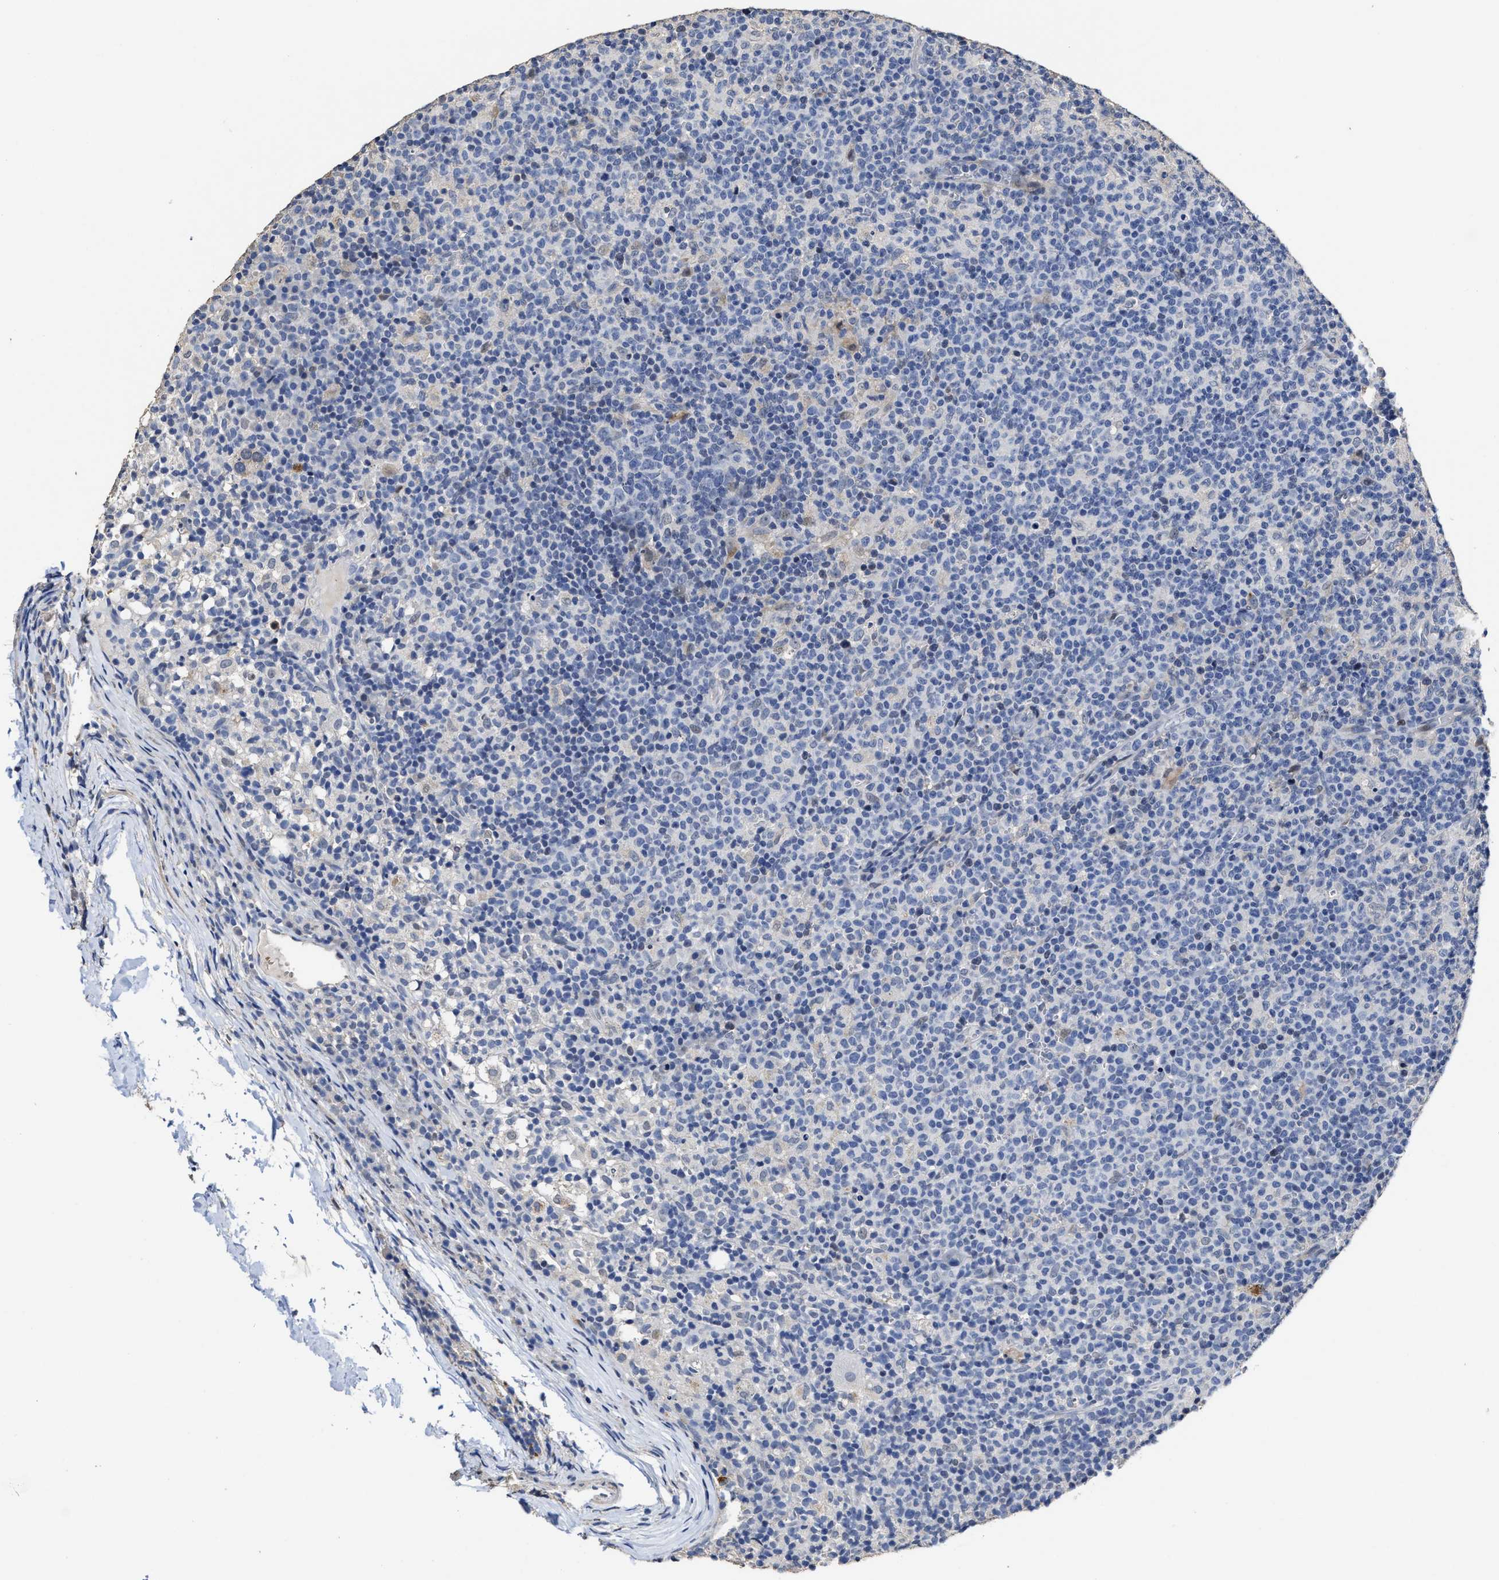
{"staining": {"intensity": "negative", "quantity": "none", "location": "none"}, "tissue": "lymph node", "cell_type": "Germinal center cells", "image_type": "normal", "snomed": [{"axis": "morphology", "description": "Normal tissue, NOS"}, {"axis": "morphology", "description": "Inflammation, NOS"}, {"axis": "topography", "description": "Lymph node"}], "caption": "A histopathology image of lymph node stained for a protein demonstrates no brown staining in germinal center cells.", "gene": "ZFAT", "patient": {"sex": "male", "age": 55}}